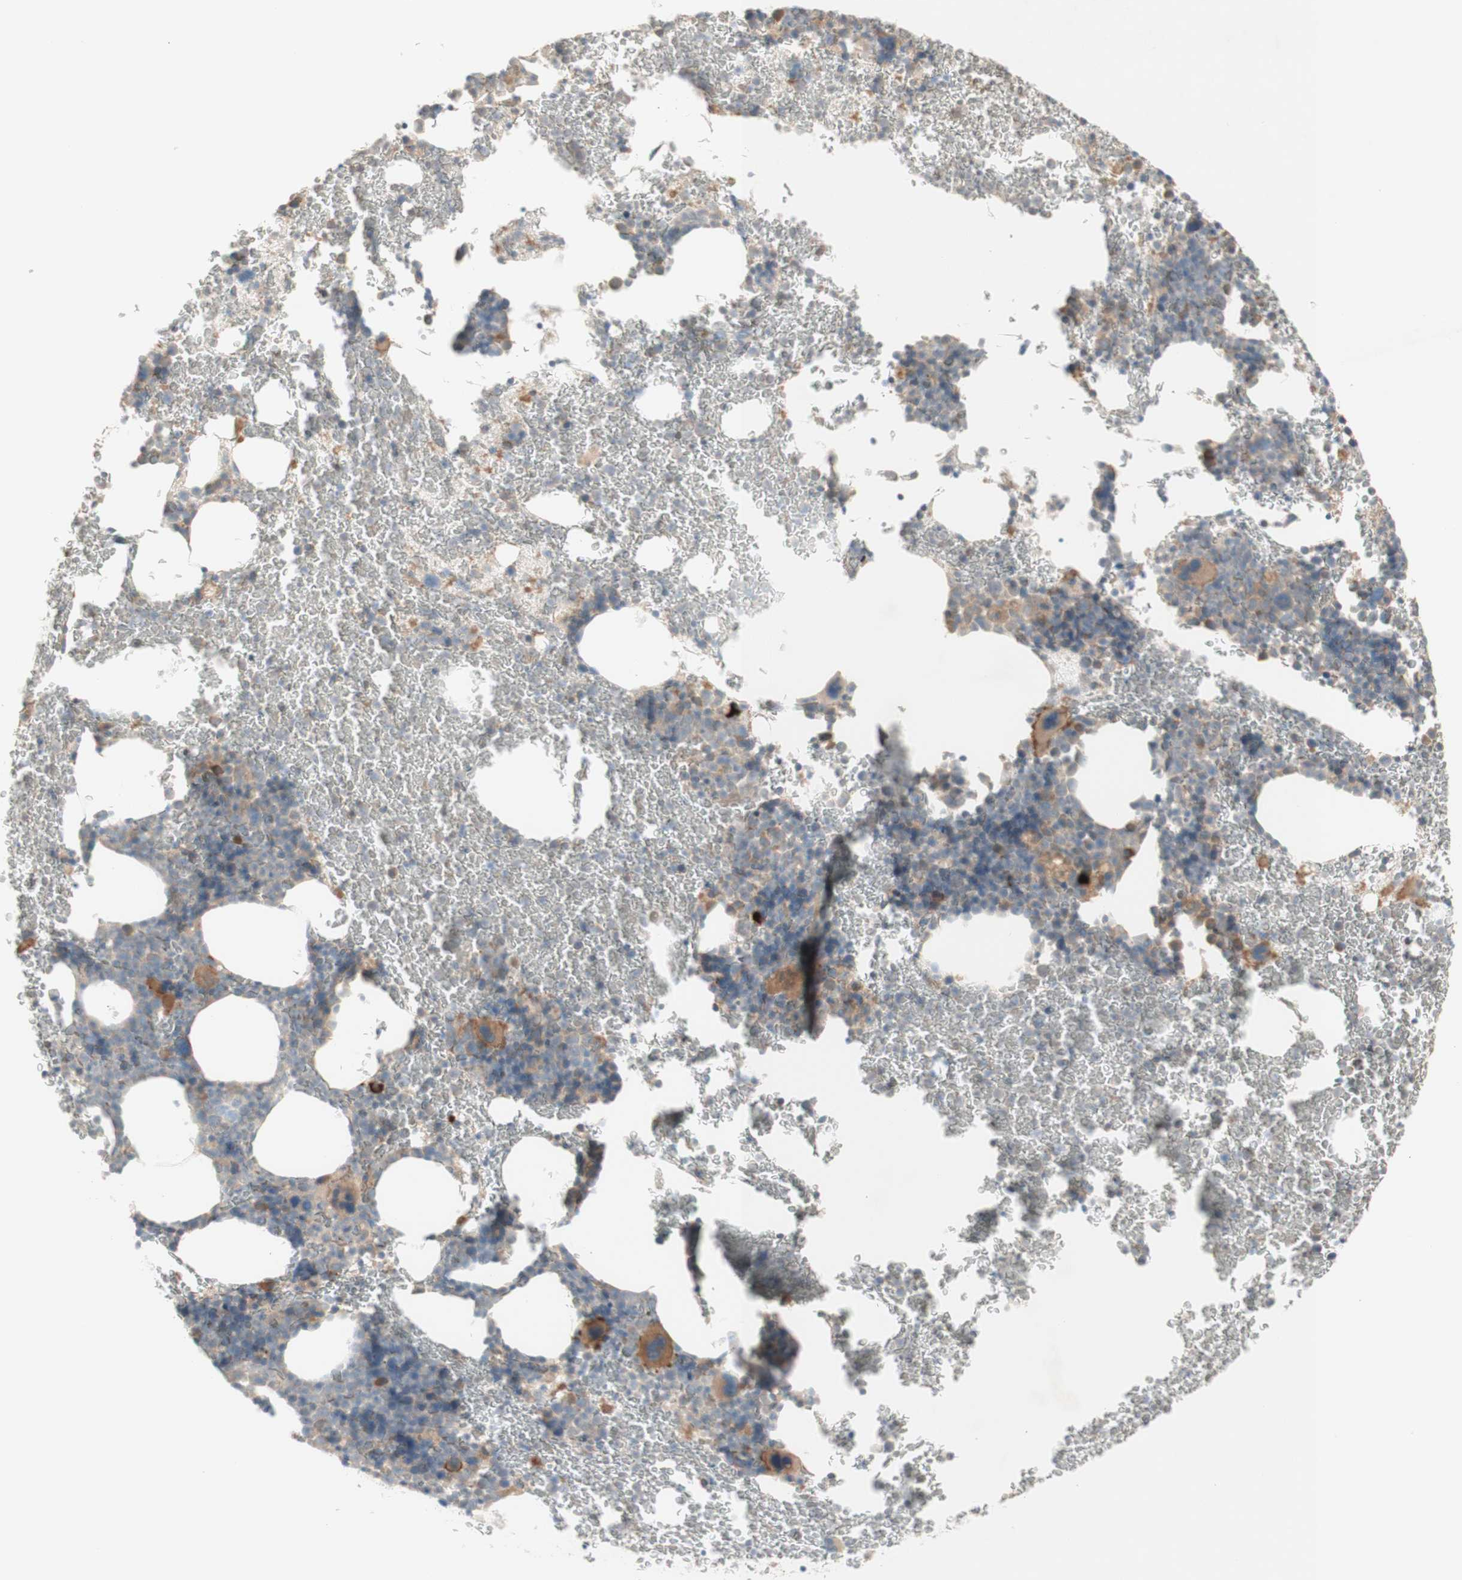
{"staining": {"intensity": "moderate", "quantity": "<25%", "location": "cytoplasmic/membranous"}, "tissue": "bone marrow", "cell_type": "Hematopoietic cells", "image_type": "normal", "snomed": [{"axis": "morphology", "description": "Normal tissue, NOS"}, {"axis": "morphology", "description": "Inflammation, NOS"}, {"axis": "topography", "description": "Bone marrow"}], "caption": "Bone marrow stained with DAB immunohistochemistry reveals low levels of moderate cytoplasmic/membranous staining in about <25% of hematopoietic cells.", "gene": "PTGER4", "patient": {"sex": "male", "age": 72}}